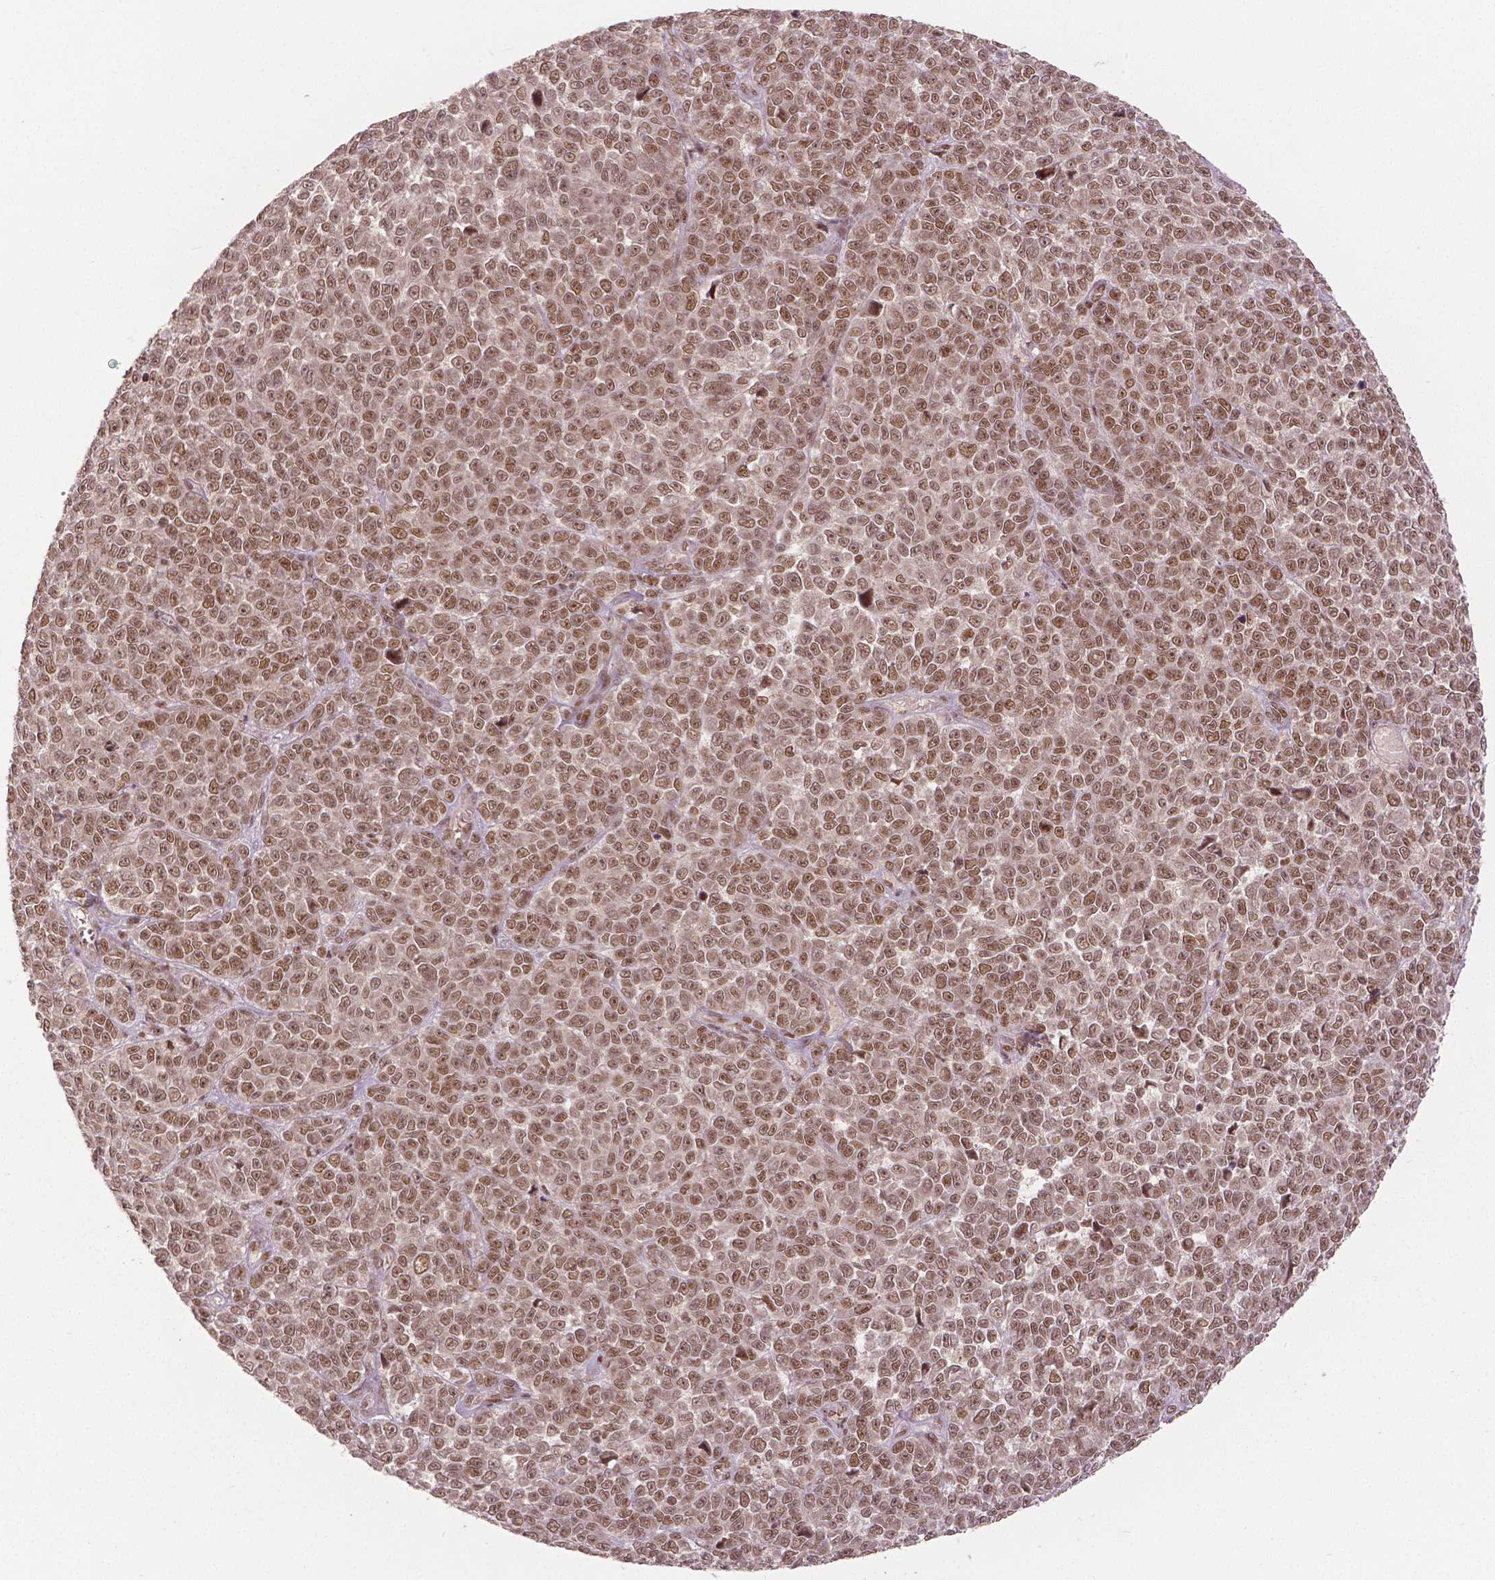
{"staining": {"intensity": "moderate", "quantity": ">75%", "location": "nuclear"}, "tissue": "melanoma", "cell_type": "Tumor cells", "image_type": "cancer", "snomed": [{"axis": "morphology", "description": "Malignant melanoma, NOS"}, {"axis": "topography", "description": "Skin"}], "caption": "Immunohistochemistry histopathology image of human melanoma stained for a protein (brown), which shows medium levels of moderate nuclear staining in about >75% of tumor cells.", "gene": "NSD2", "patient": {"sex": "female", "age": 95}}